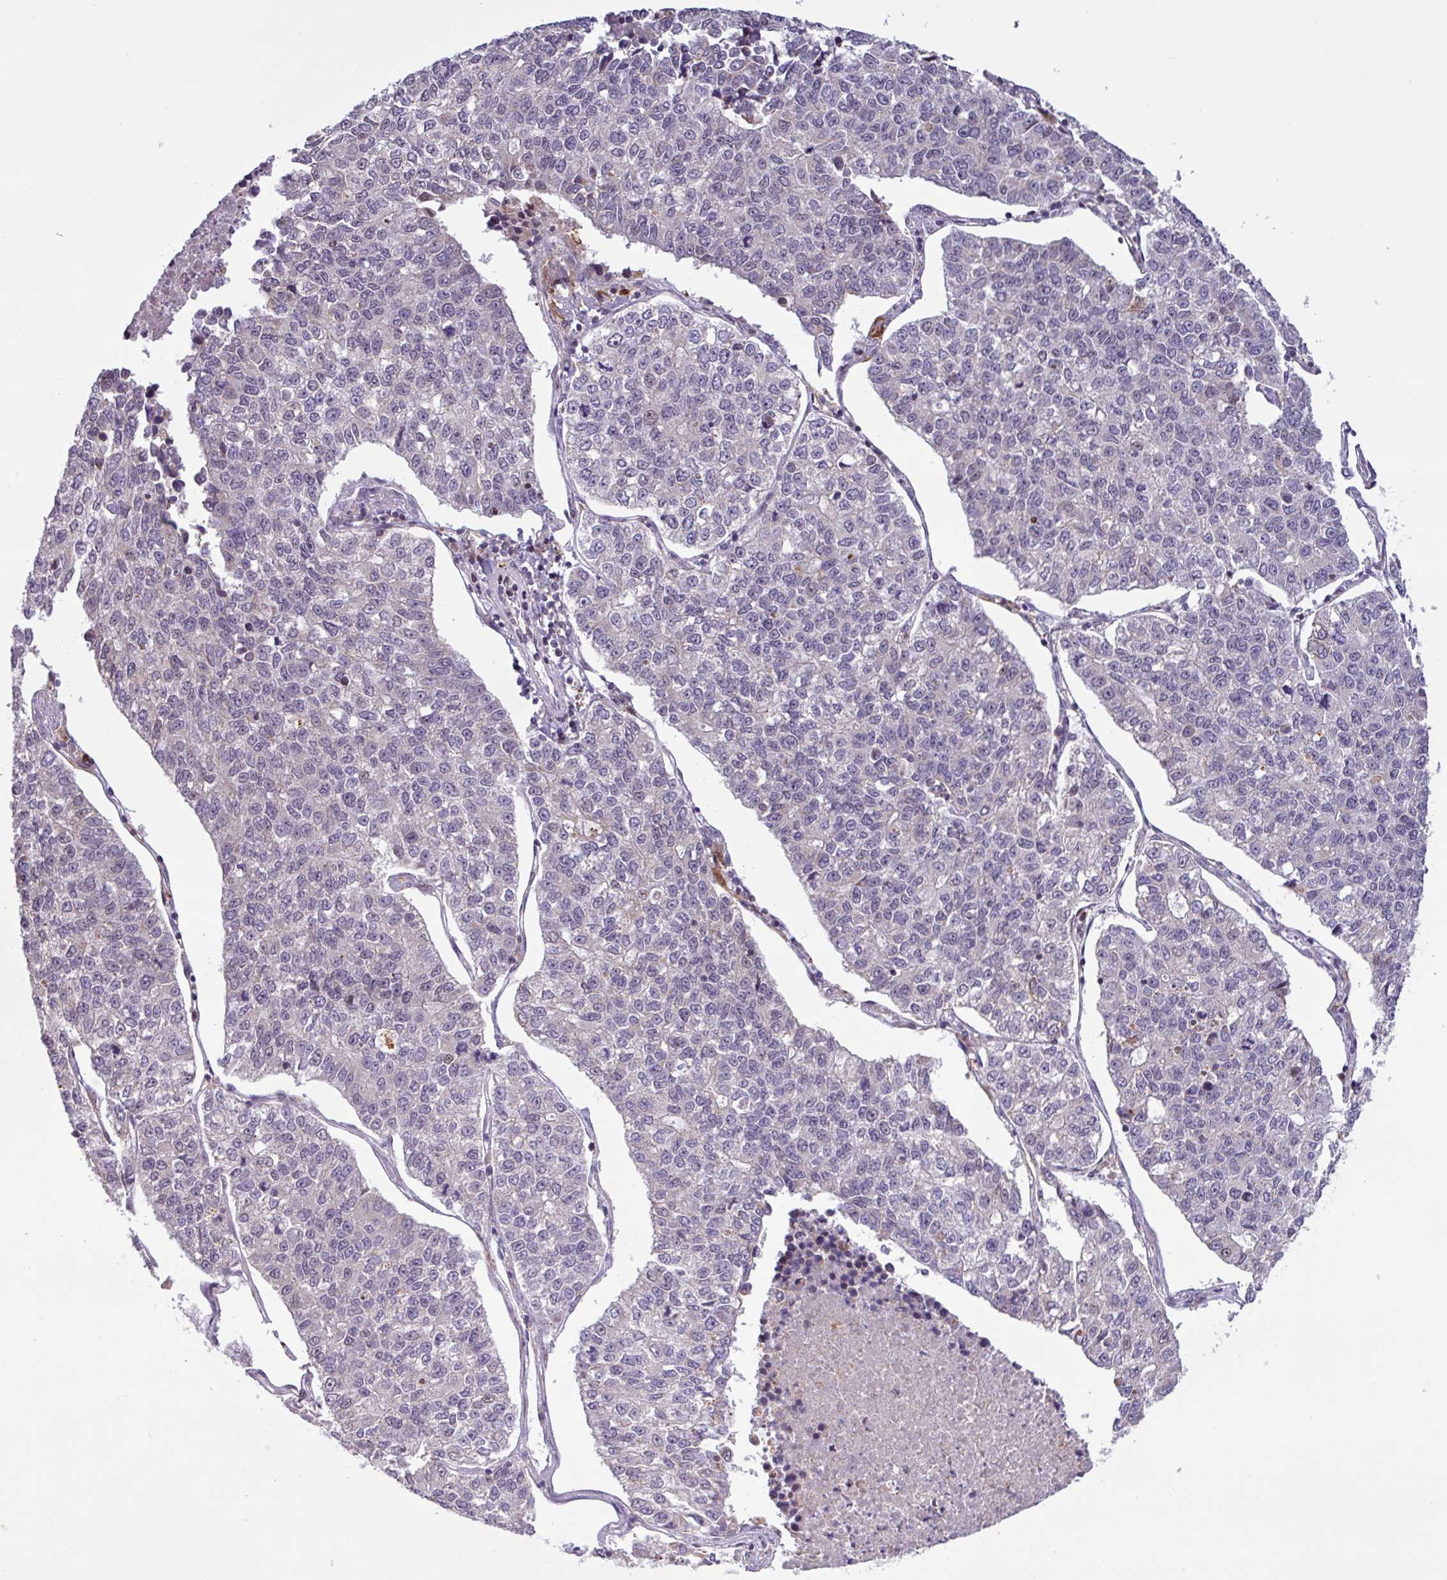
{"staining": {"intensity": "negative", "quantity": "none", "location": "none"}, "tissue": "lung cancer", "cell_type": "Tumor cells", "image_type": "cancer", "snomed": [{"axis": "morphology", "description": "Adenocarcinoma, NOS"}, {"axis": "topography", "description": "Lung"}], "caption": "Lung cancer was stained to show a protein in brown. There is no significant expression in tumor cells. (Stains: DAB IHC with hematoxylin counter stain, Microscopy: brightfield microscopy at high magnification).", "gene": "BRD3", "patient": {"sex": "male", "age": 49}}